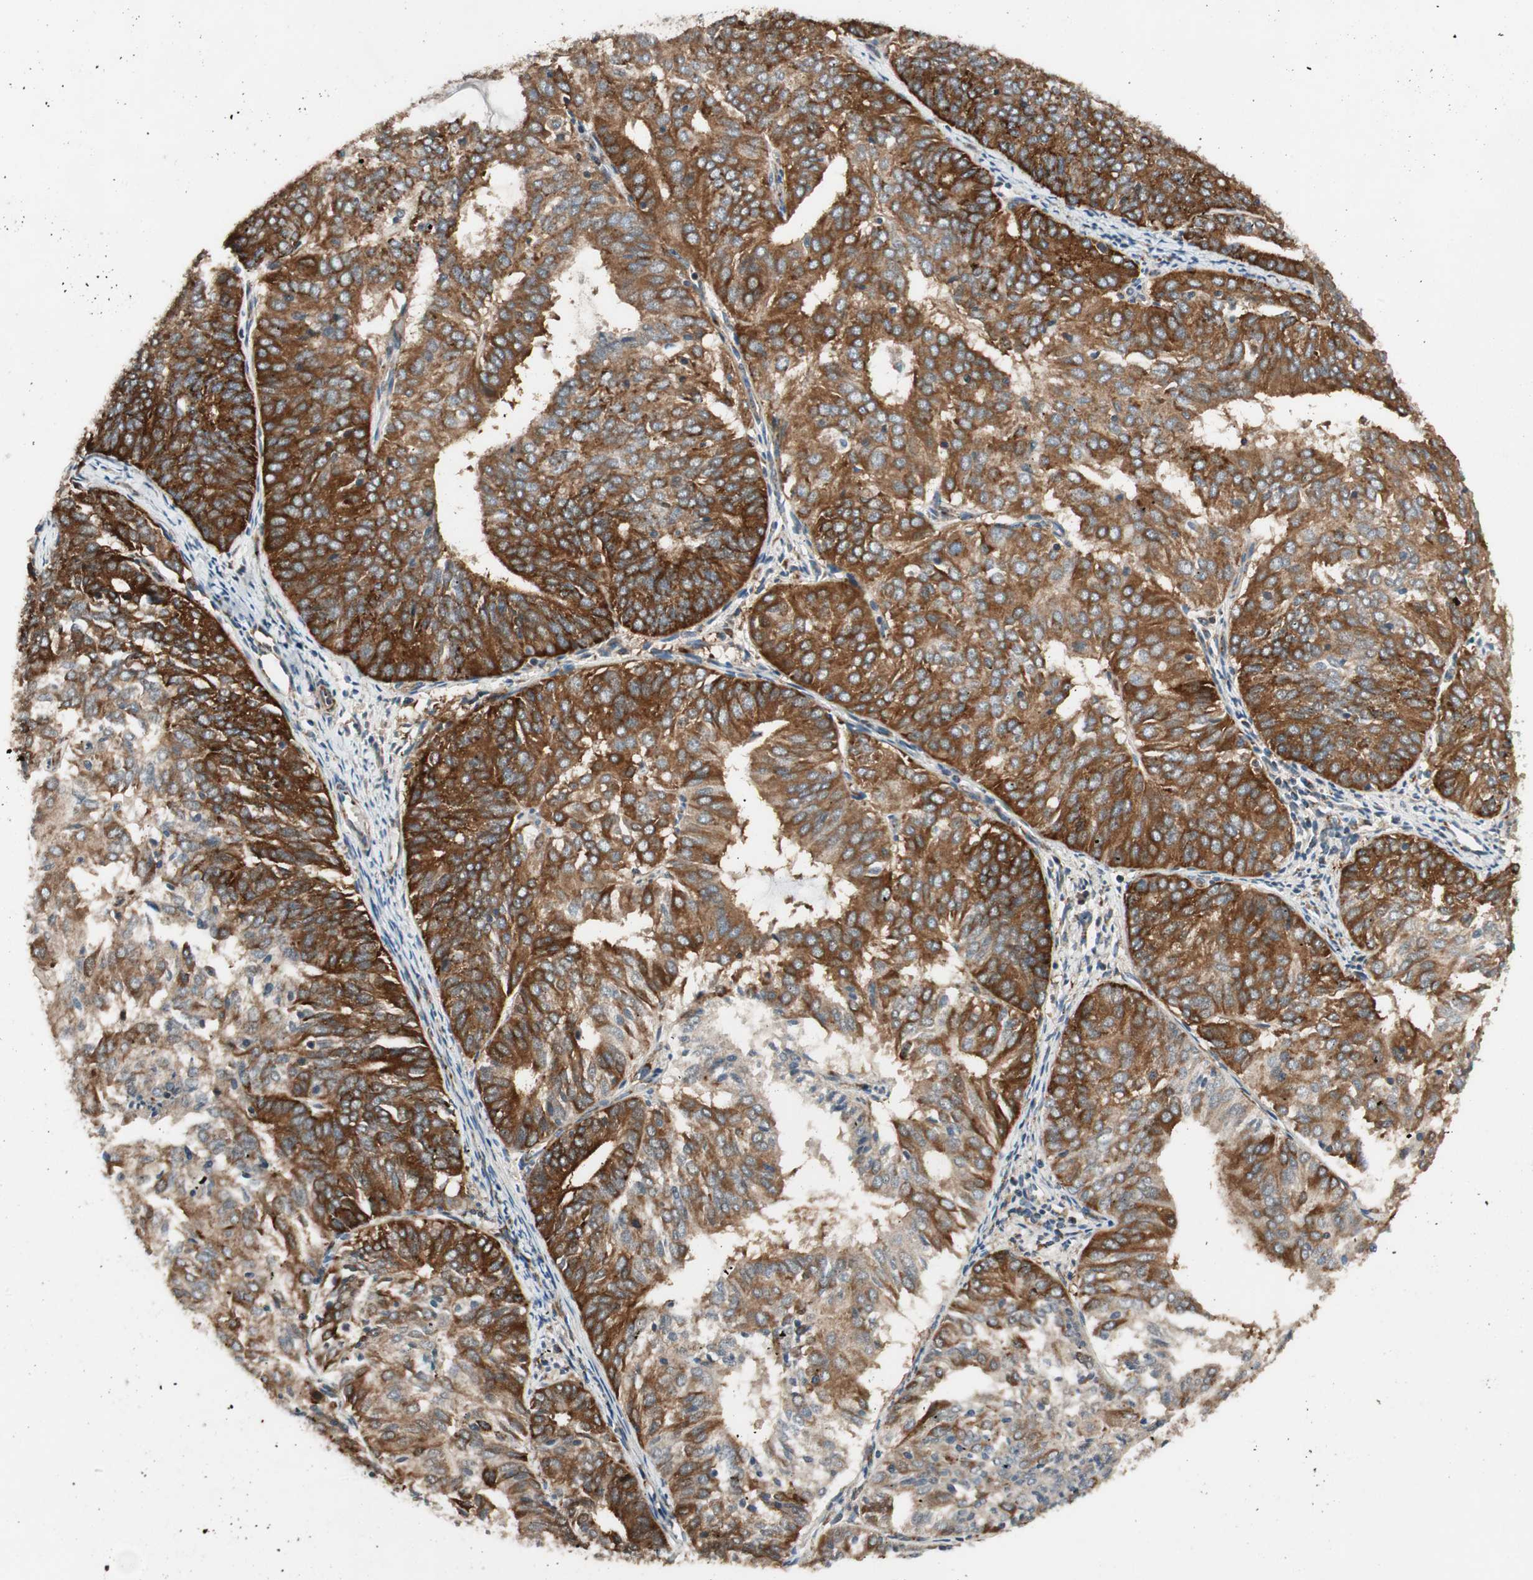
{"staining": {"intensity": "strong", "quantity": ">75%", "location": "cytoplasmic/membranous"}, "tissue": "endometrial cancer", "cell_type": "Tumor cells", "image_type": "cancer", "snomed": [{"axis": "morphology", "description": "Adenocarcinoma, NOS"}, {"axis": "topography", "description": "Uterus"}], "caption": "Approximately >75% of tumor cells in endometrial adenocarcinoma show strong cytoplasmic/membranous protein expression as visualized by brown immunohistochemical staining.", "gene": "AKAP1", "patient": {"sex": "female", "age": 60}}